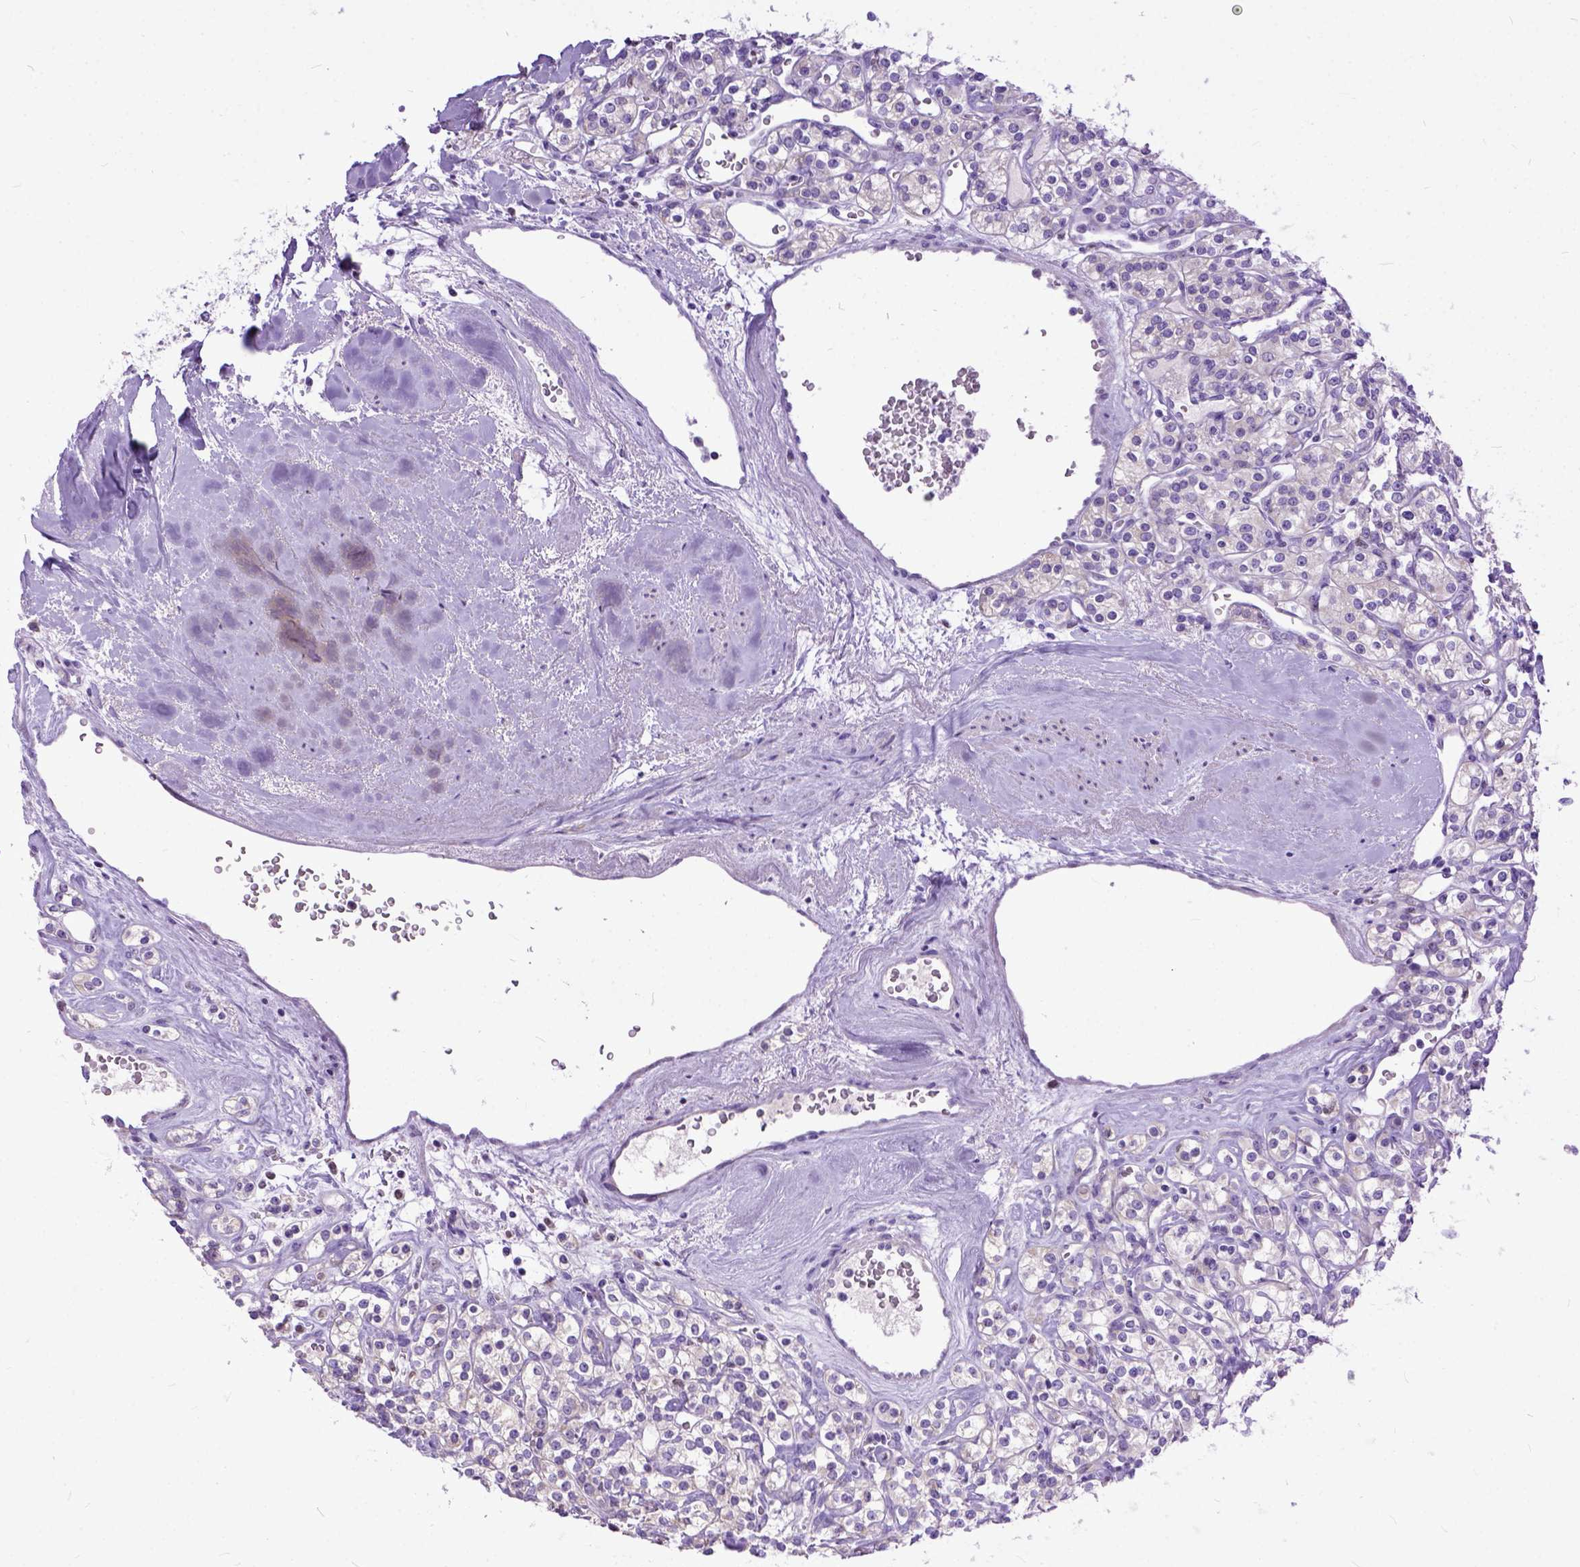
{"staining": {"intensity": "negative", "quantity": "none", "location": "none"}, "tissue": "renal cancer", "cell_type": "Tumor cells", "image_type": "cancer", "snomed": [{"axis": "morphology", "description": "Adenocarcinoma, NOS"}, {"axis": "topography", "description": "Kidney"}], "caption": "Human renal adenocarcinoma stained for a protein using IHC displays no expression in tumor cells.", "gene": "CRB1", "patient": {"sex": "male", "age": 77}}